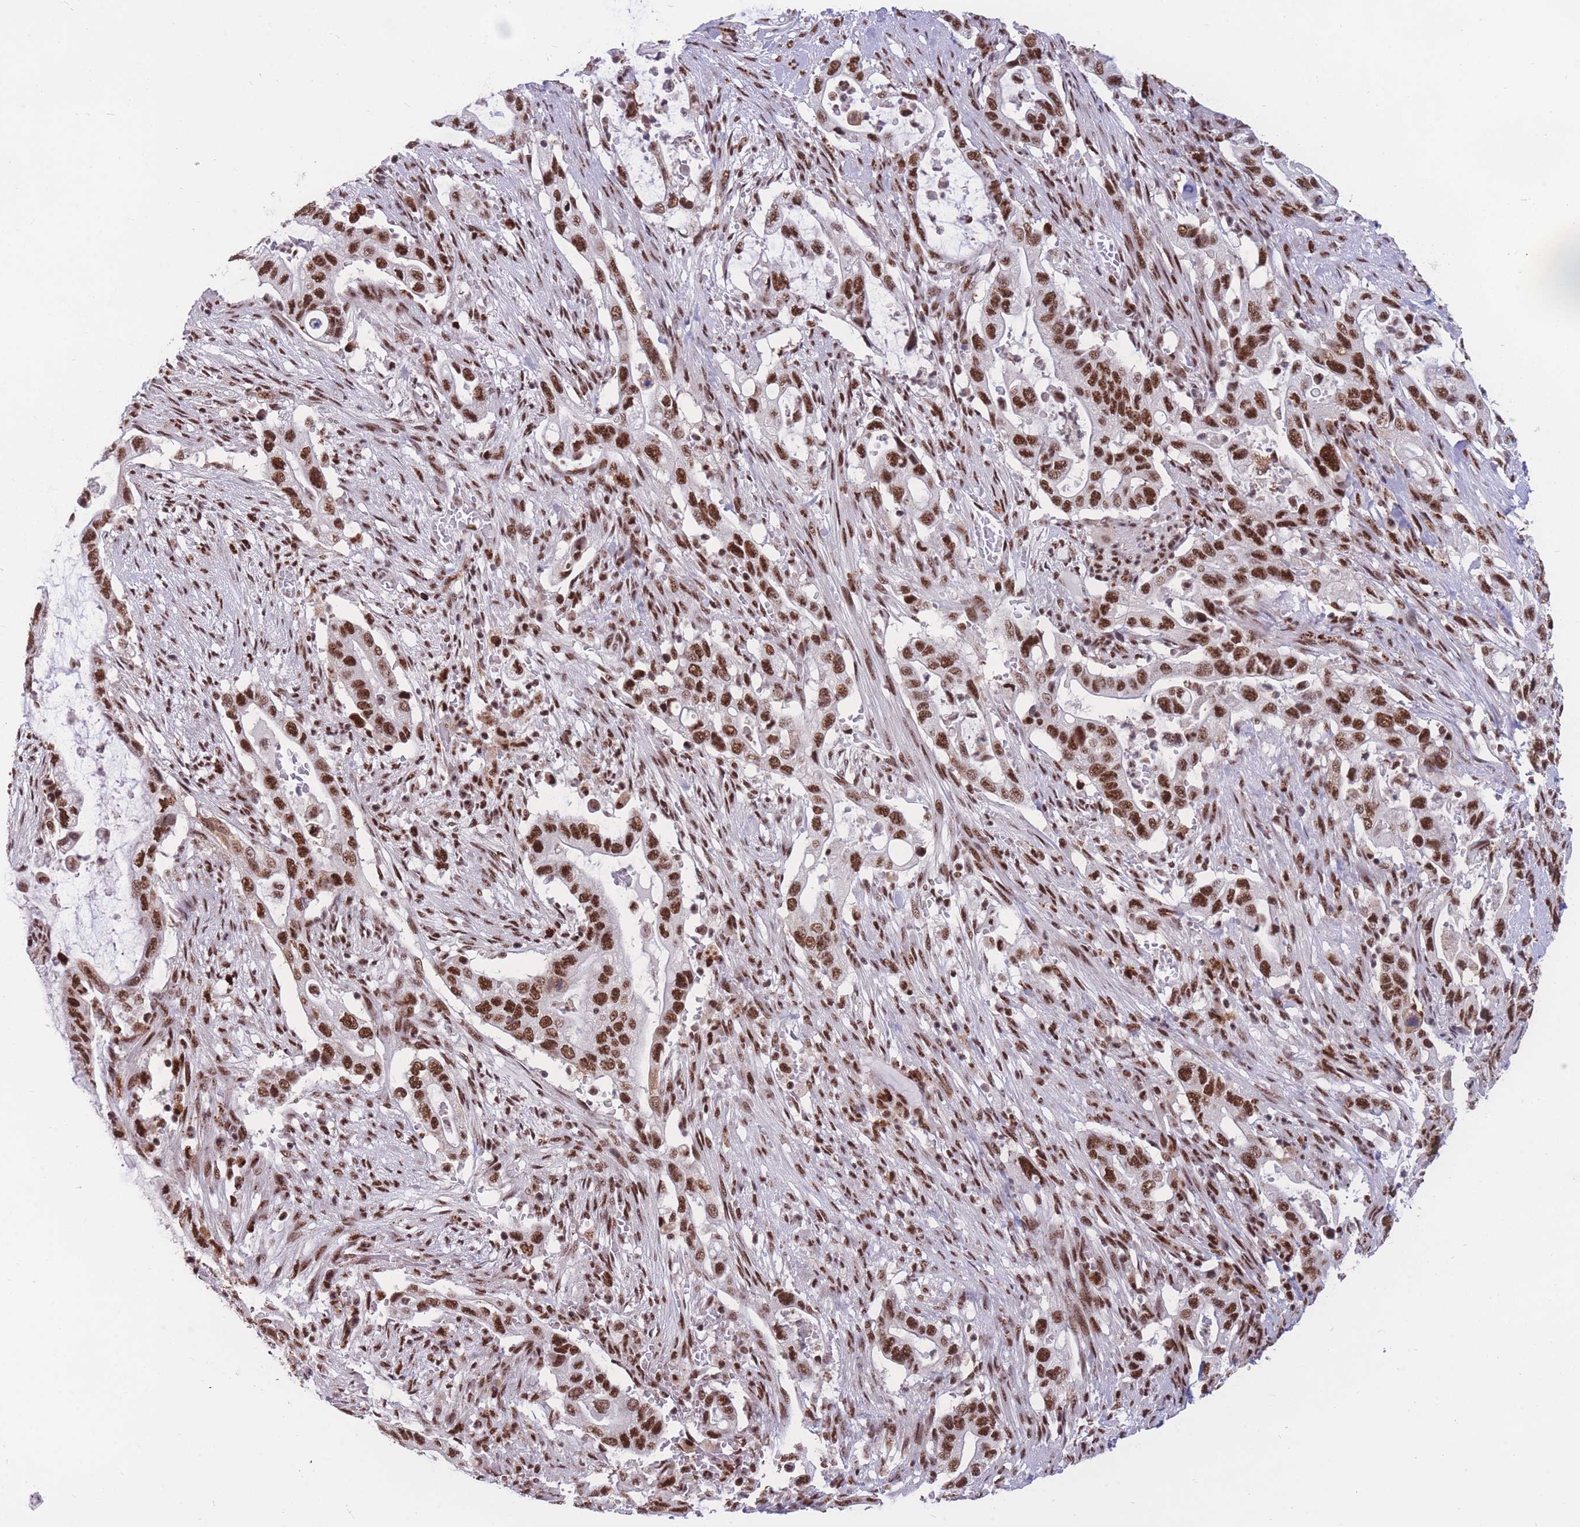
{"staining": {"intensity": "strong", "quantity": ">75%", "location": "nuclear"}, "tissue": "pancreatic cancer", "cell_type": "Tumor cells", "image_type": "cancer", "snomed": [{"axis": "morphology", "description": "Adenocarcinoma, NOS"}, {"axis": "topography", "description": "Pancreas"}], "caption": "Strong nuclear protein expression is identified in approximately >75% of tumor cells in pancreatic cancer (adenocarcinoma). Nuclei are stained in blue.", "gene": "PRPF19", "patient": {"sex": "female", "age": 72}}